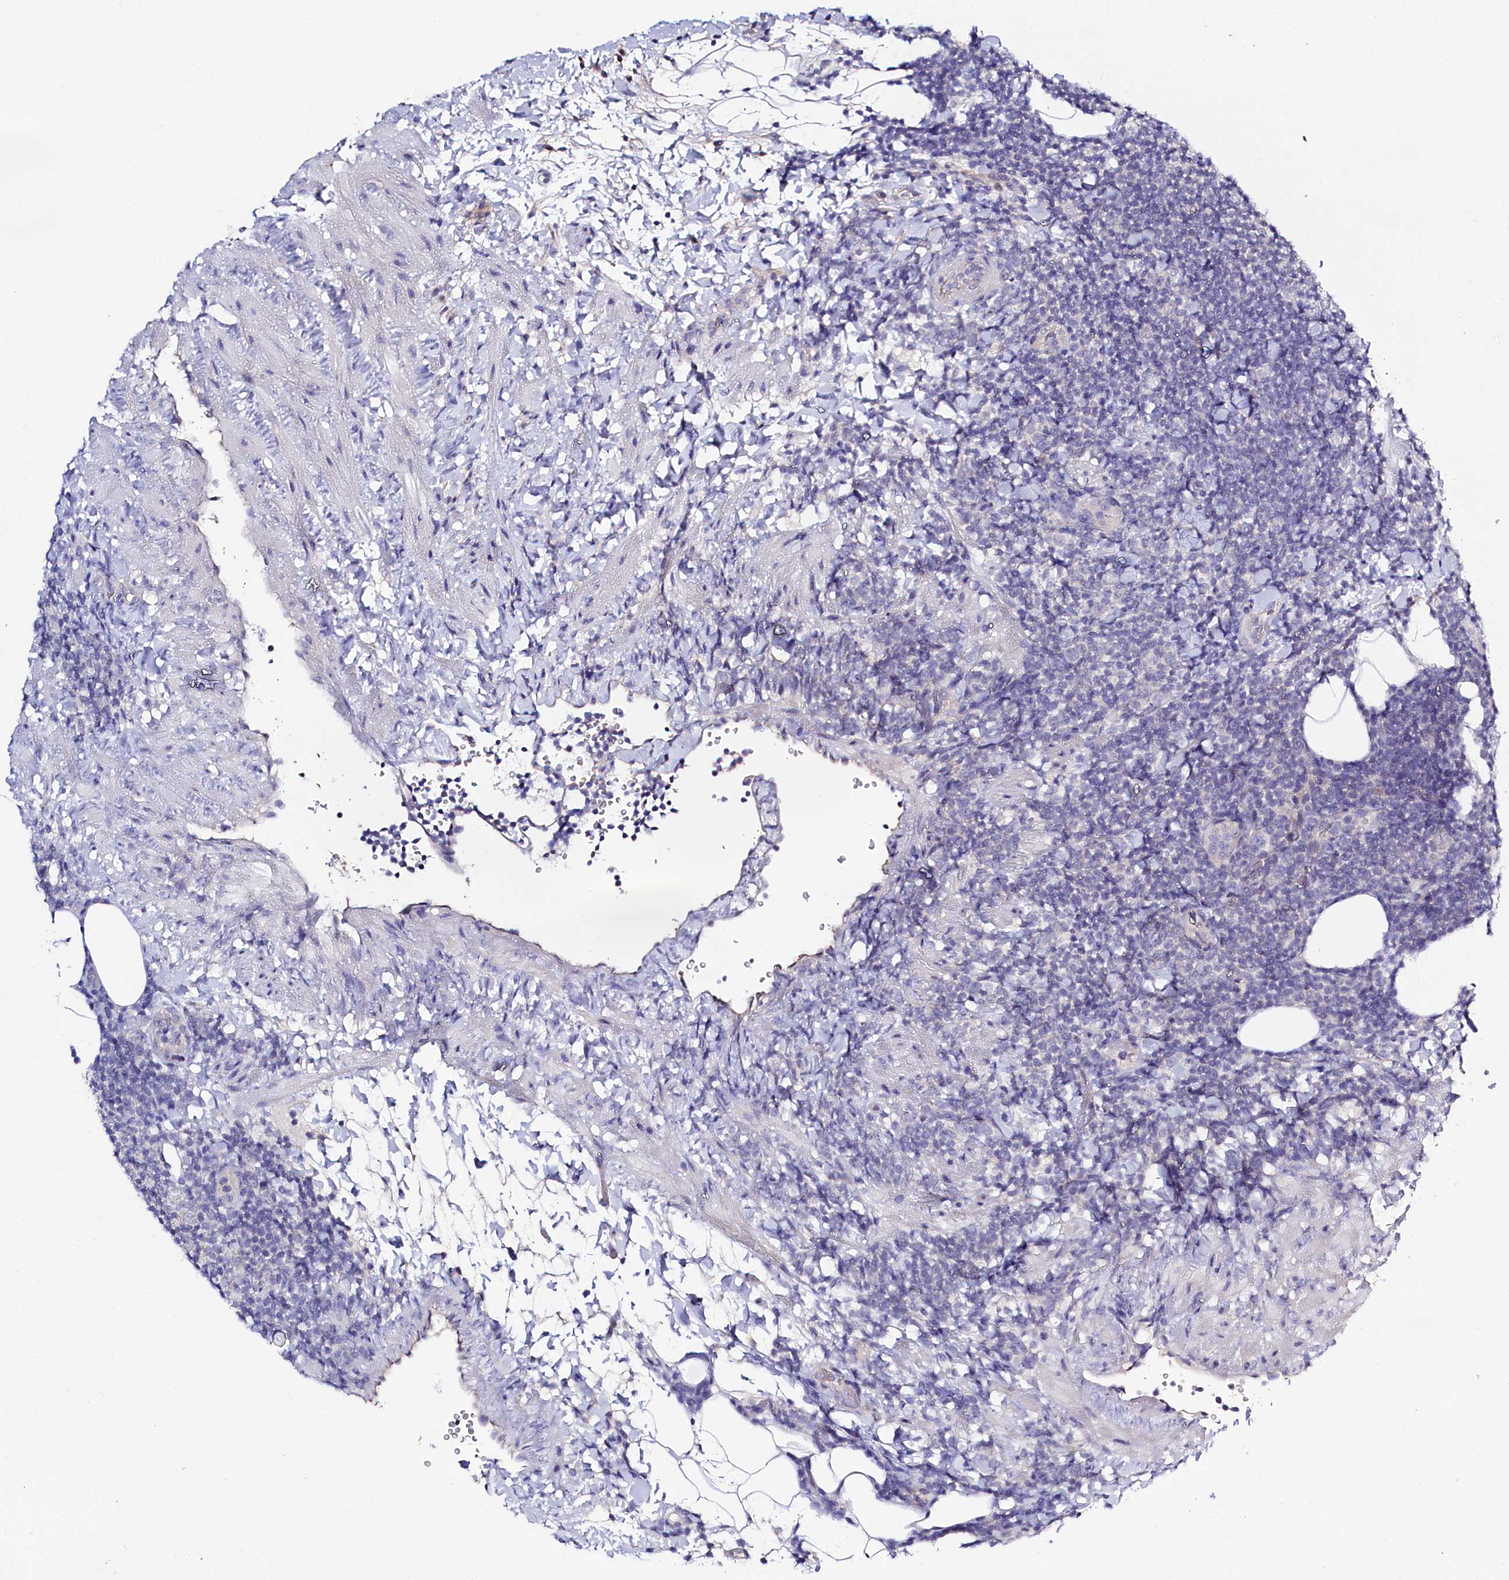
{"staining": {"intensity": "negative", "quantity": "none", "location": "none"}, "tissue": "lymphoma", "cell_type": "Tumor cells", "image_type": "cancer", "snomed": [{"axis": "morphology", "description": "Malignant lymphoma, non-Hodgkin's type, Low grade"}, {"axis": "topography", "description": "Lymph node"}], "caption": "Tumor cells are negative for brown protein staining in malignant lymphoma, non-Hodgkin's type (low-grade). Brightfield microscopy of immunohistochemistry (IHC) stained with DAB (3,3'-diaminobenzidine) (brown) and hematoxylin (blue), captured at high magnification.", "gene": "PDE6D", "patient": {"sex": "male", "age": 66}}